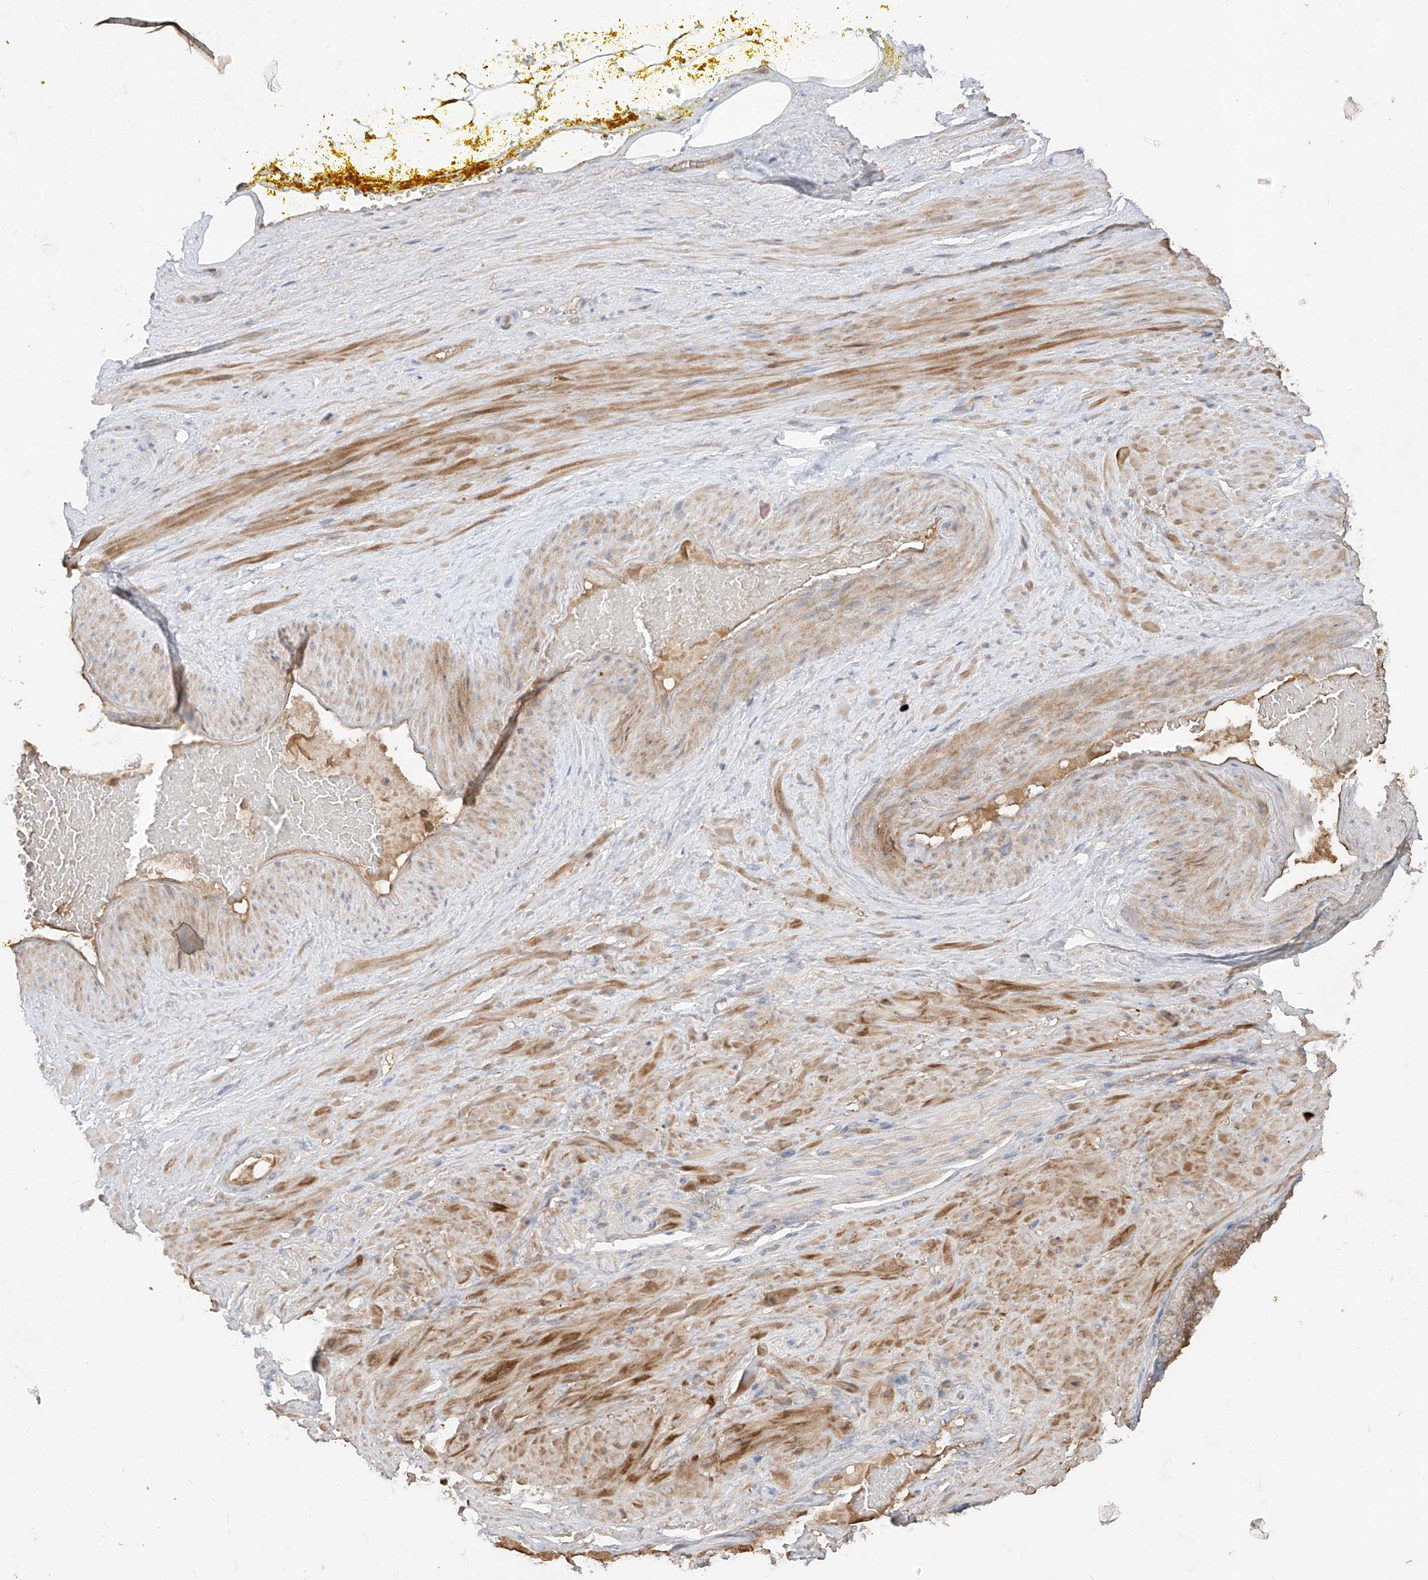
{"staining": {"intensity": "moderate", "quantity": ">75%", "location": "cytoplasmic/membranous"}, "tissue": "adipose tissue", "cell_type": "Adipocytes", "image_type": "normal", "snomed": [{"axis": "morphology", "description": "Normal tissue, NOS"}, {"axis": "morphology", "description": "Adenocarcinoma, Low grade"}, {"axis": "topography", "description": "Prostate"}, {"axis": "topography", "description": "Peripheral nerve tissue"}], "caption": "The micrograph shows staining of normal adipose tissue, revealing moderate cytoplasmic/membranous protein positivity (brown color) within adipocytes.", "gene": "CACNA2D4", "patient": {"sex": "male", "age": 63}}